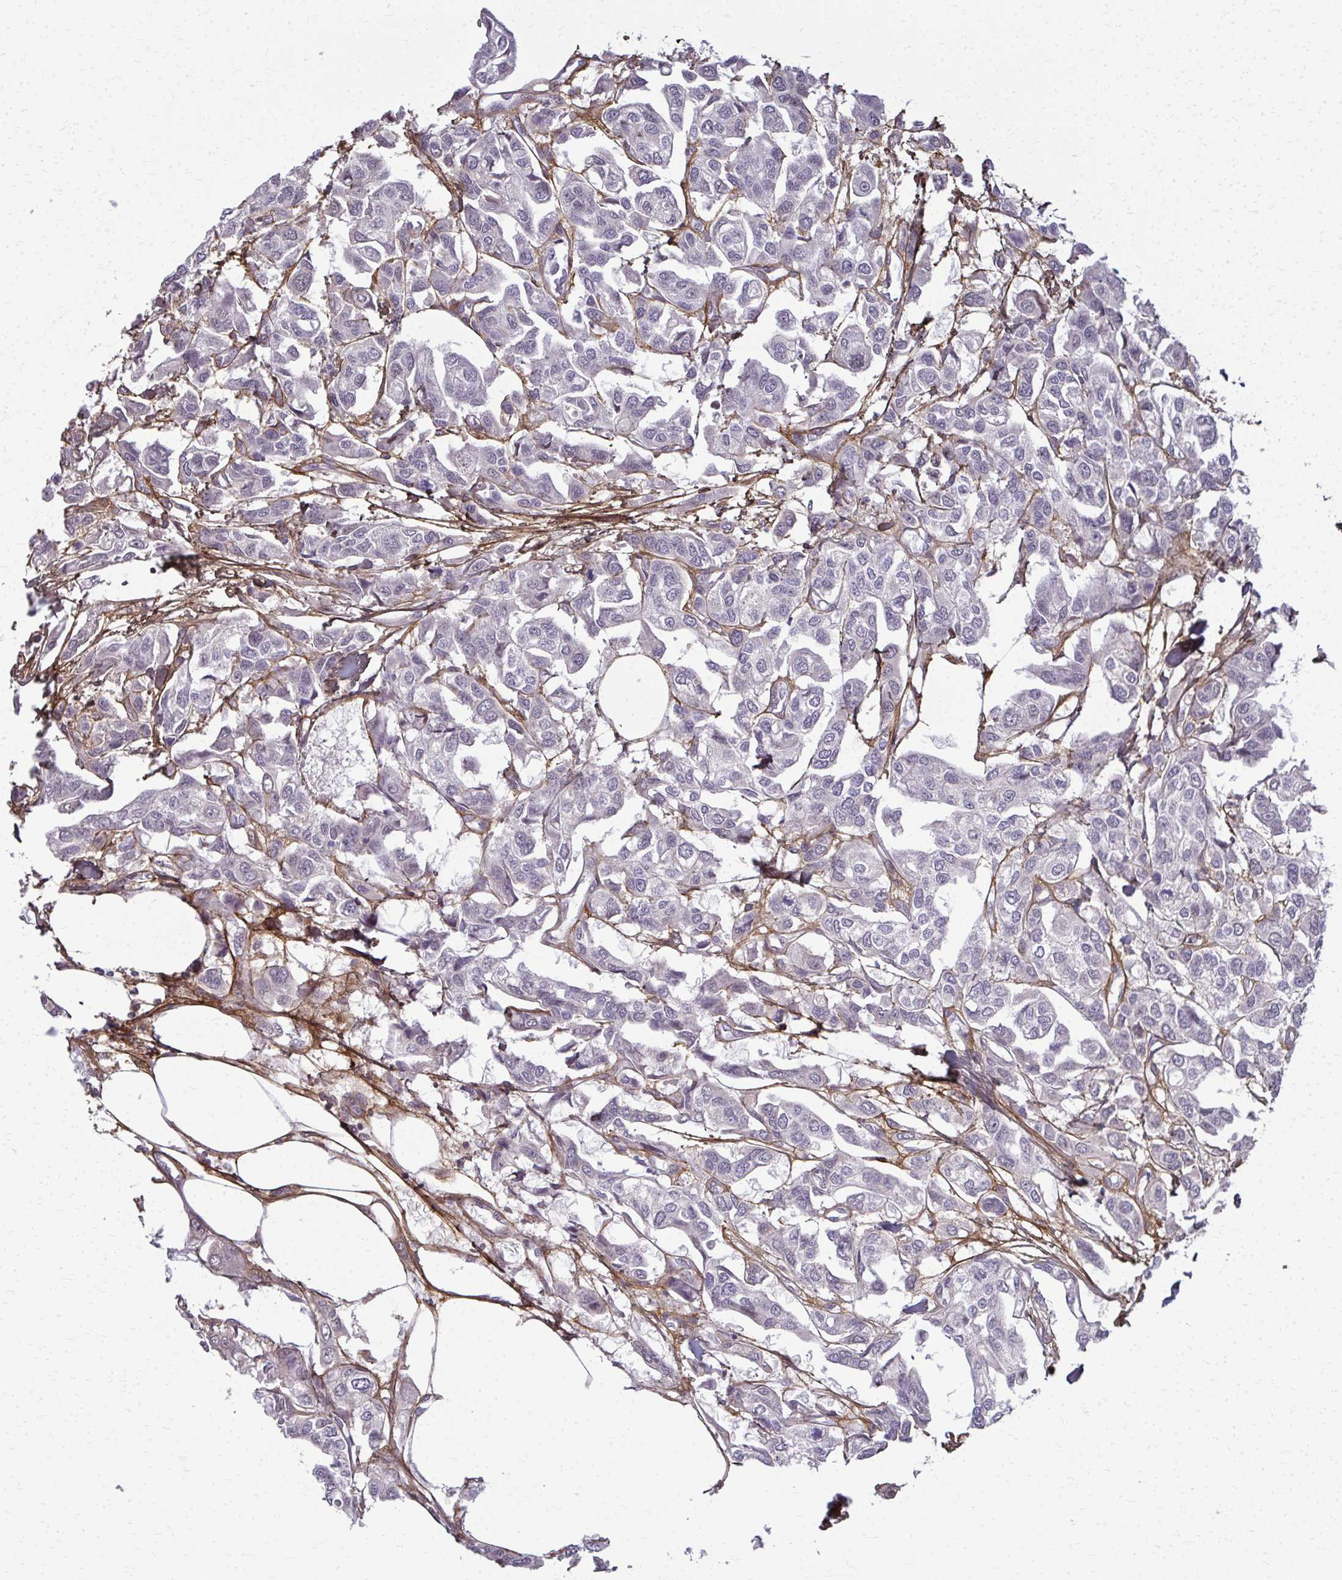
{"staining": {"intensity": "negative", "quantity": "none", "location": "none"}, "tissue": "urothelial cancer", "cell_type": "Tumor cells", "image_type": "cancer", "snomed": [{"axis": "morphology", "description": "Urothelial carcinoma, High grade"}, {"axis": "topography", "description": "Urinary bladder"}], "caption": "IHC micrograph of neoplastic tissue: high-grade urothelial carcinoma stained with DAB demonstrates no significant protein expression in tumor cells. (DAB (3,3'-diaminobenzidine) immunohistochemistry (IHC) visualized using brightfield microscopy, high magnification).", "gene": "AP5M1", "patient": {"sex": "male", "age": 67}}